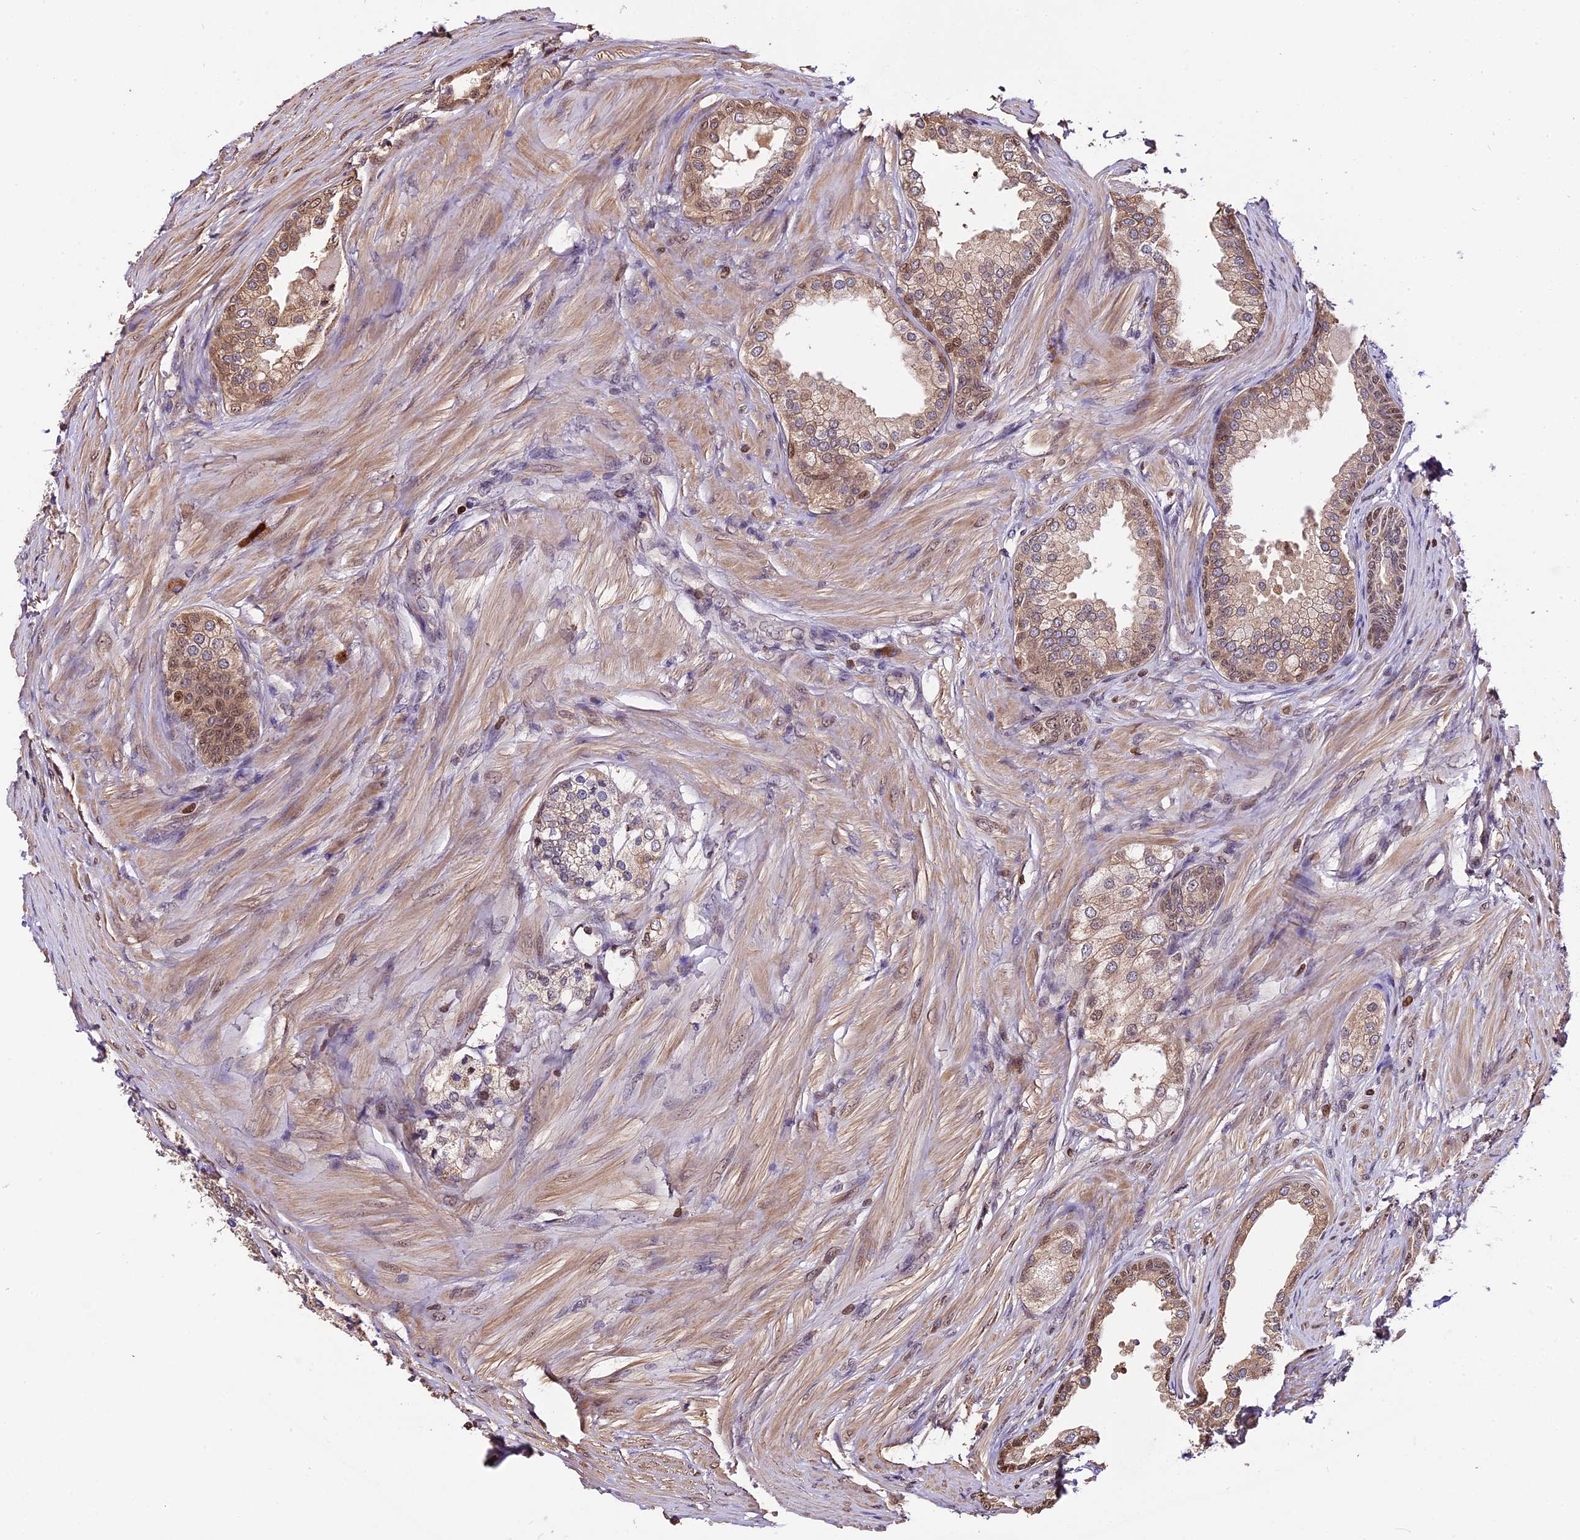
{"staining": {"intensity": "moderate", "quantity": "25%-75%", "location": "cytoplasmic/membranous,nuclear"}, "tissue": "prostate cancer", "cell_type": "Tumor cells", "image_type": "cancer", "snomed": [{"axis": "morphology", "description": "Adenocarcinoma, High grade"}, {"axis": "topography", "description": "Prostate"}], "caption": "High-magnification brightfield microscopy of prostate cancer (adenocarcinoma (high-grade)) stained with DAB (3,3'-diaminobenzidine) (brown) and counterstained with hematoxylin (blue). tumor cells exhibit moderate cytoplasmic/membranous and nuclear staining is seen in approximately25%-75% of cells.", "gene": "HERPUD1", "patient": {"sex": "male", "age": 59}}